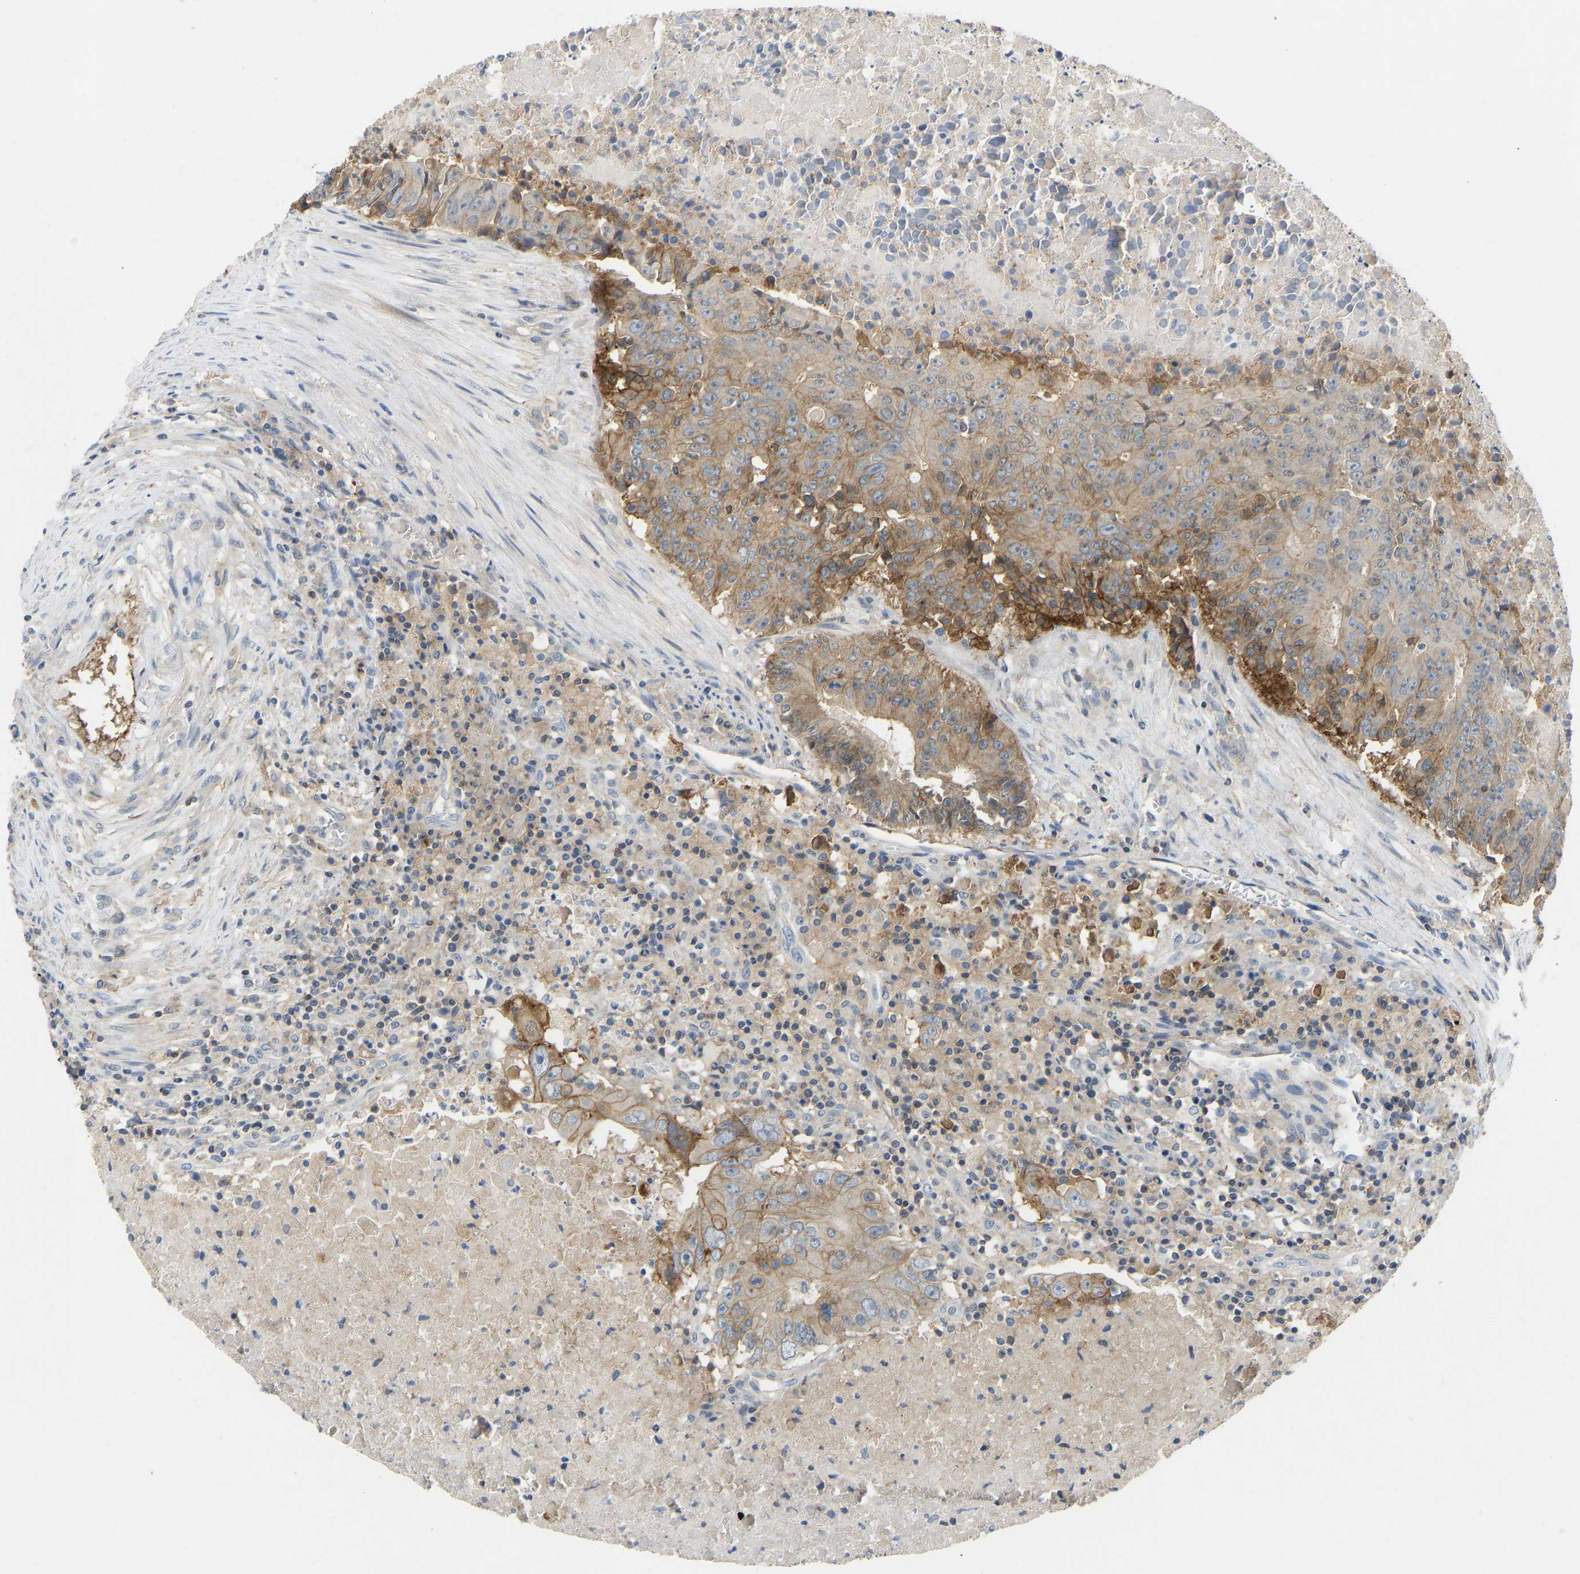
{"staining": {"intensity": "moderate", "quantity": ">75%", "location": "cytoplasmic/membranous"}, "tissue": "colorectal cancer", "cell_type": "Tumor cells", "image_type": "cancer", "snomed": [{"axis": "morphology", "description": "Adenocarcinoma, NOS"}, {"axis": "topography", "description": "Colon"}], "caption": "Colorectal cancer stained with a protein marker exhibits moderate staining in tumor cells.", "gene": "NDRG3", "patient": {"sex": "male", "age": 87}}